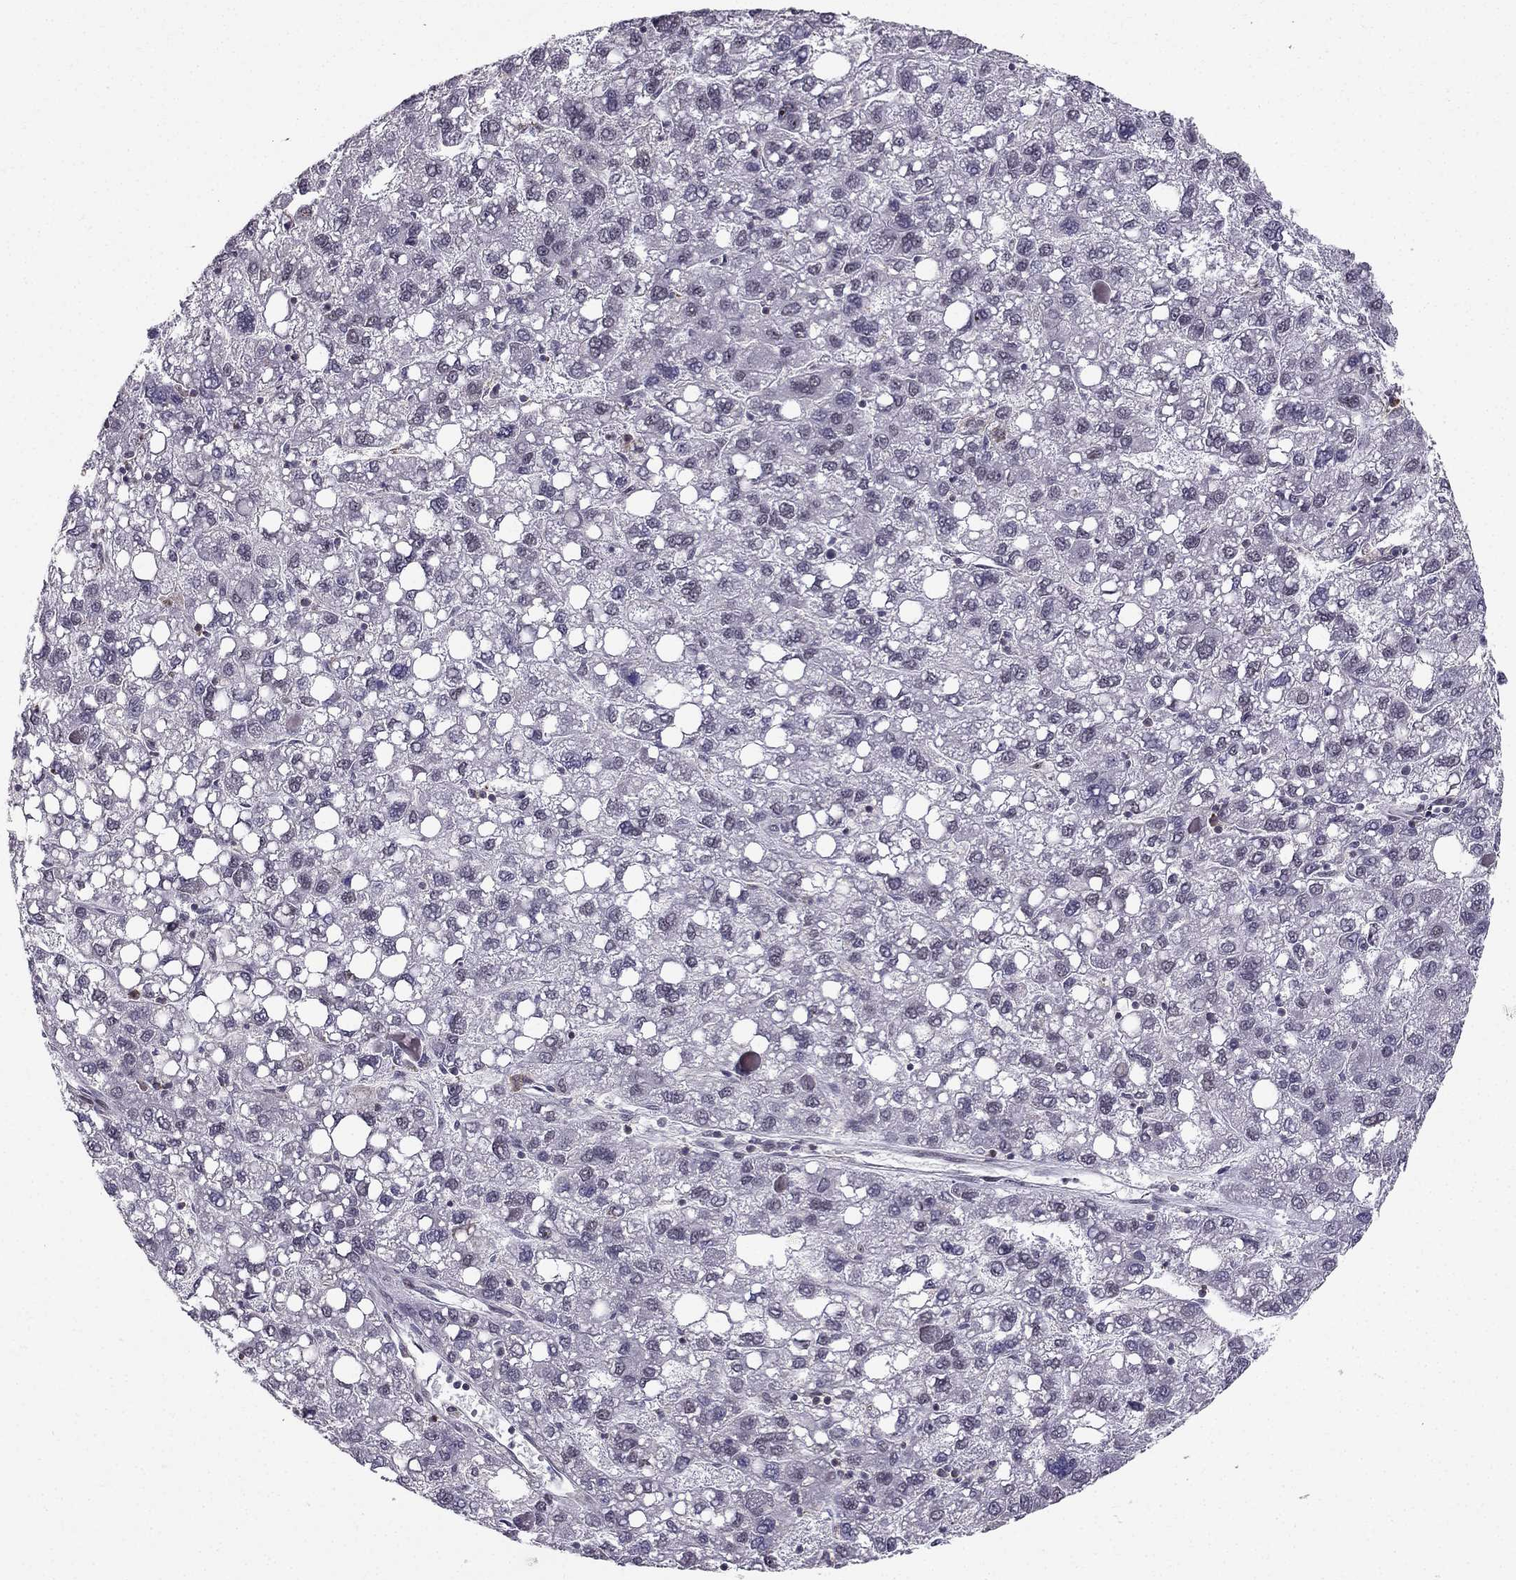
{"staining": {"intensity": "negative", "quantity": "none", "location": "none"}, "tissue": "liver cancer", "cell_type": "Tumor cells", "image_type": "cancer", "snomed": [{"axis": "morphology", "description": "Carcinoma, Hepatocellular, NOS"}, {"axis": "topography", "description": "Liver"}], "caption": "Tumor cells show no significant protein positivity in hepatocellular carcinoma (liver).", "gene": "RPRD2", "patient": {"sex": "female", "age": 82}}